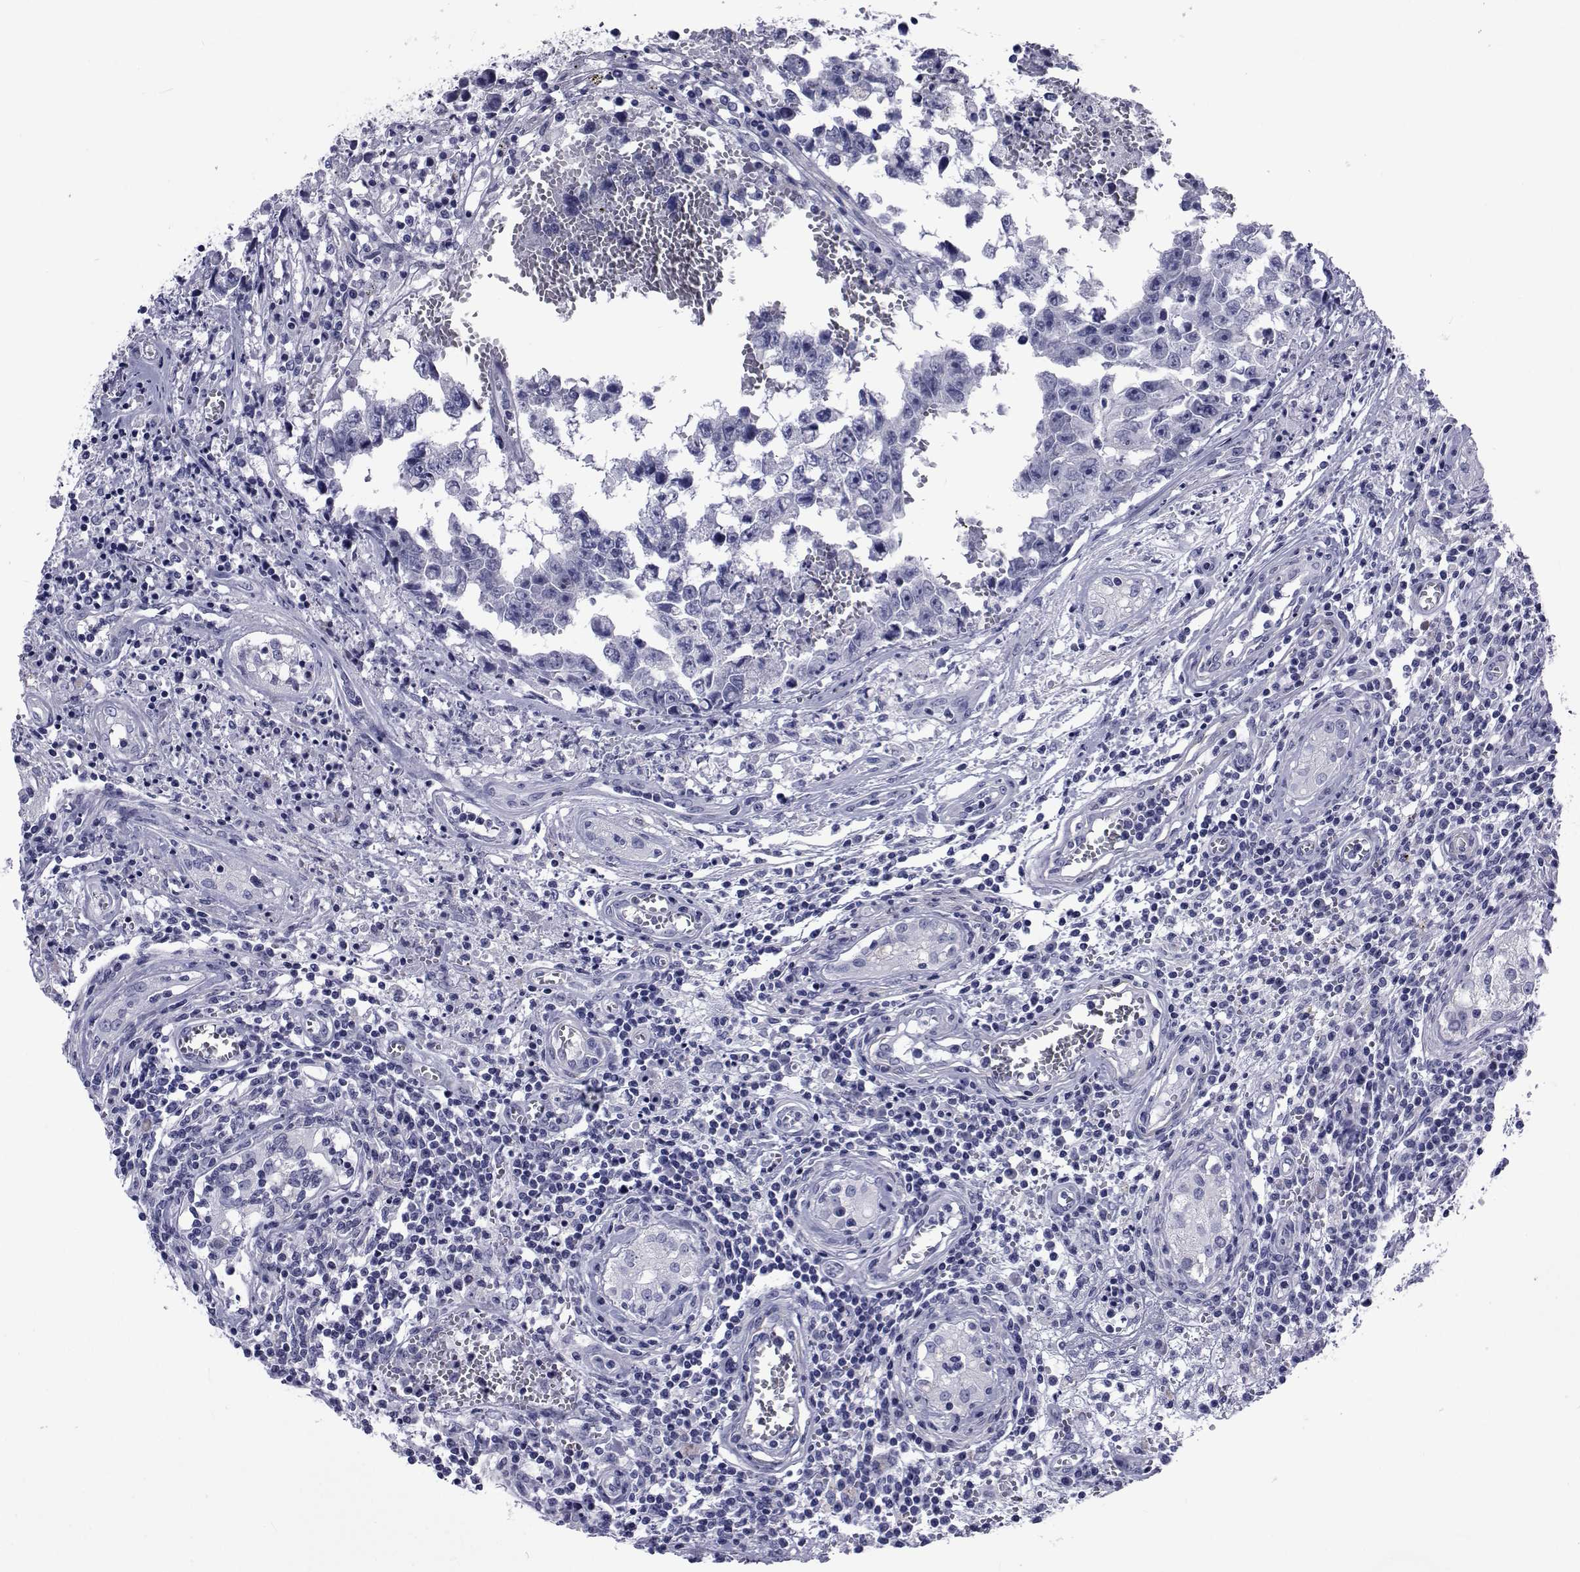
{"staining": {"intensity": "negative", "quantity": "none", "location": "none"}, "tissue": "testis cancer", "cell_type": "Tumor cells", "image_type": "cancer", "snomed": [{"axis": "morphology", "description": "Carcinoma, Embryonal, NOS"}, {"axis": "topography", "description": "Testis"}], "caption": "This is an IHC photomicrograph of human testis cancer. There is no staining in tumor cells.", "gene": "GKAP1", "patient": {"sex": "male", "age": 36}}